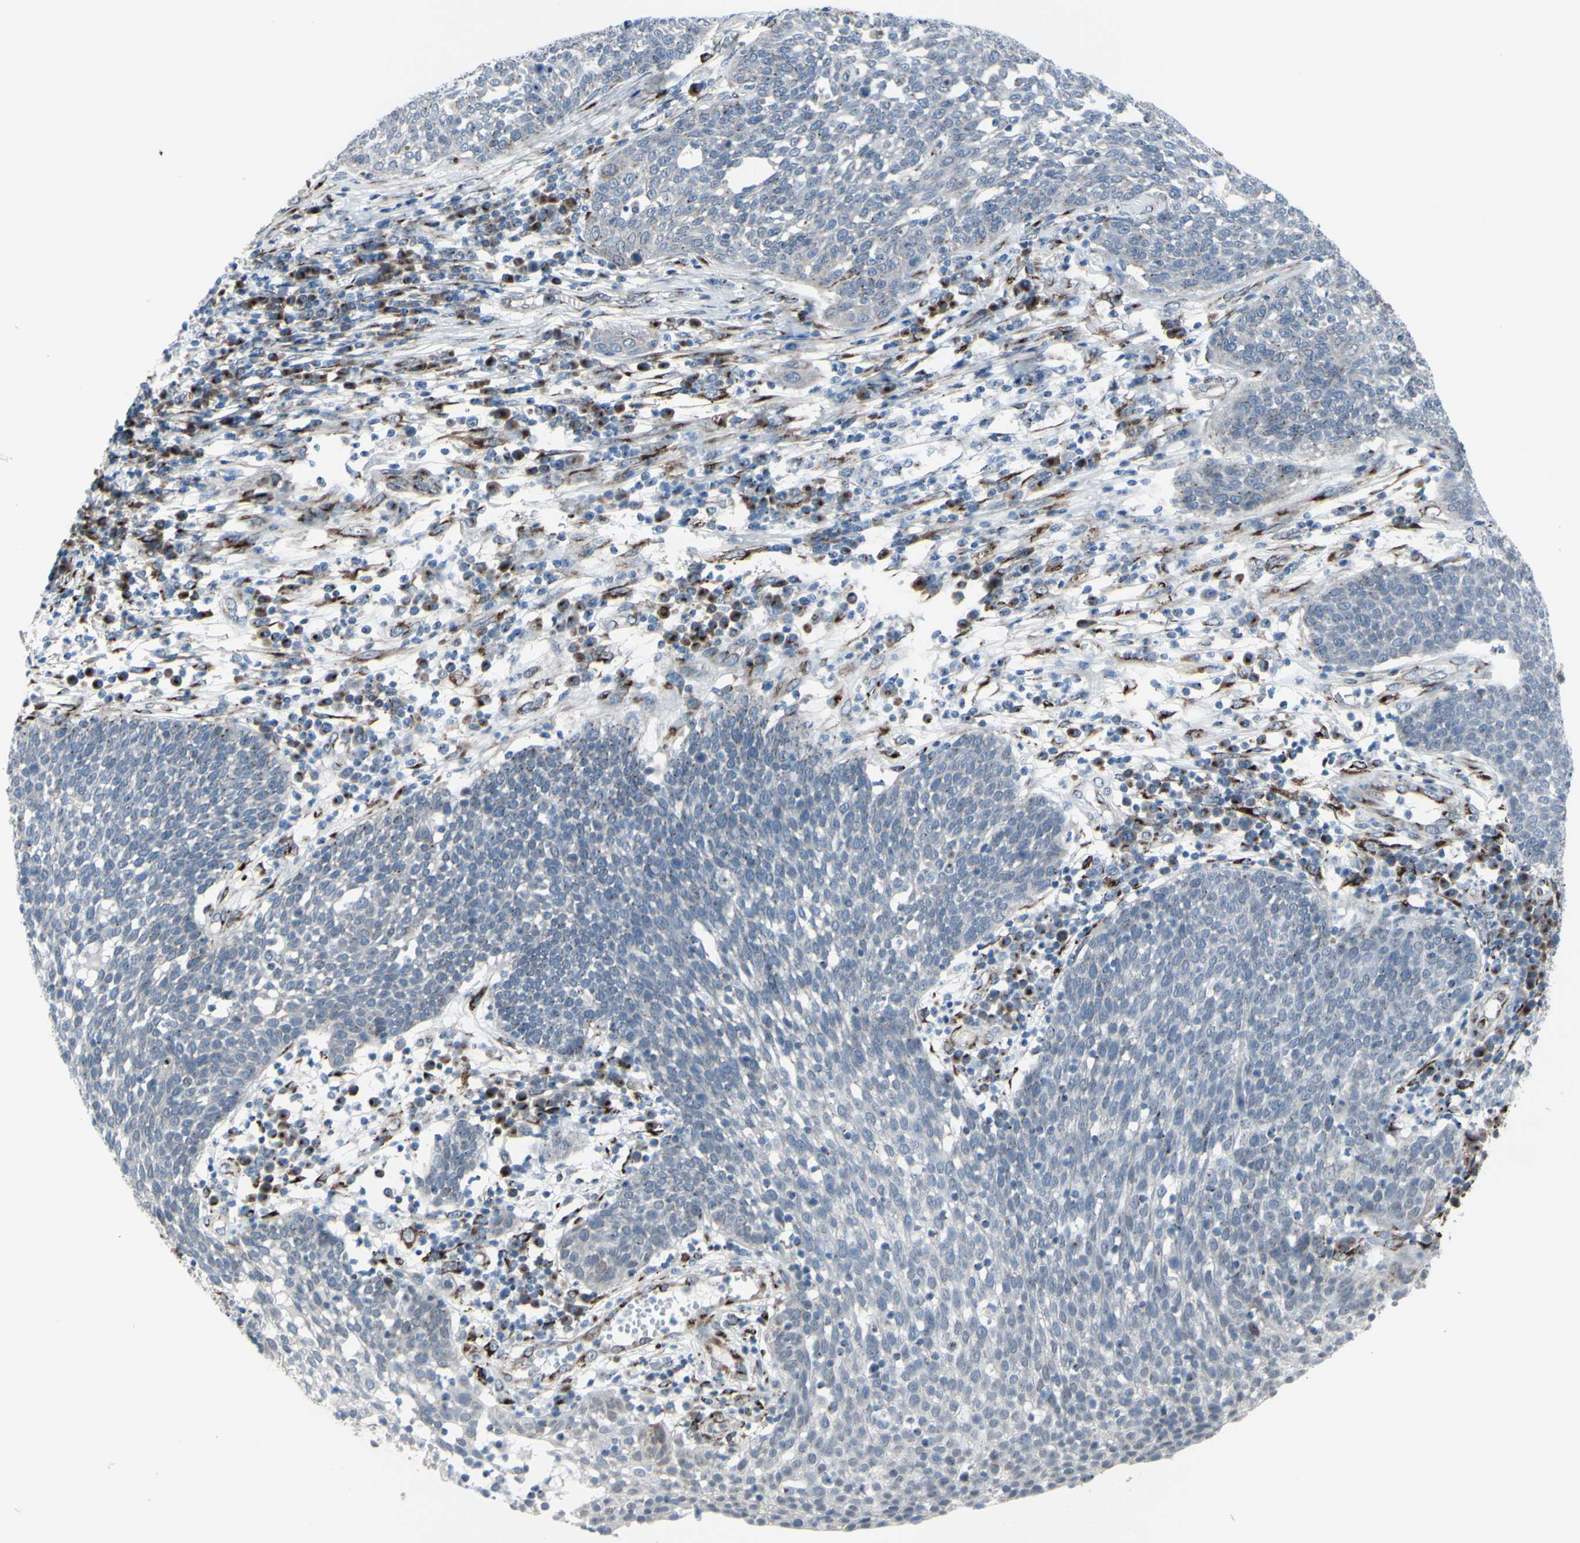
{"staining": {"intensity": "moderate", "quantity": "<25%", "location": "cytoplasmic/membranous"}, "tissue": "cervical cancer", "cell_type": "Tumor cells", "image_type": "cancer", "snomed": [{"axis": "morphology", "description": "Squamous cell carcinoma, NOS"}, {"axis": "topography", "description": "Cervix"}], "caption": "Cervical cancer tissue demonstrates moderate cytoplasmic/membranous staining in approximately <25% of tumor cells", "gene": "GLG1", "patient": {"sex": "female", "age": 34}}